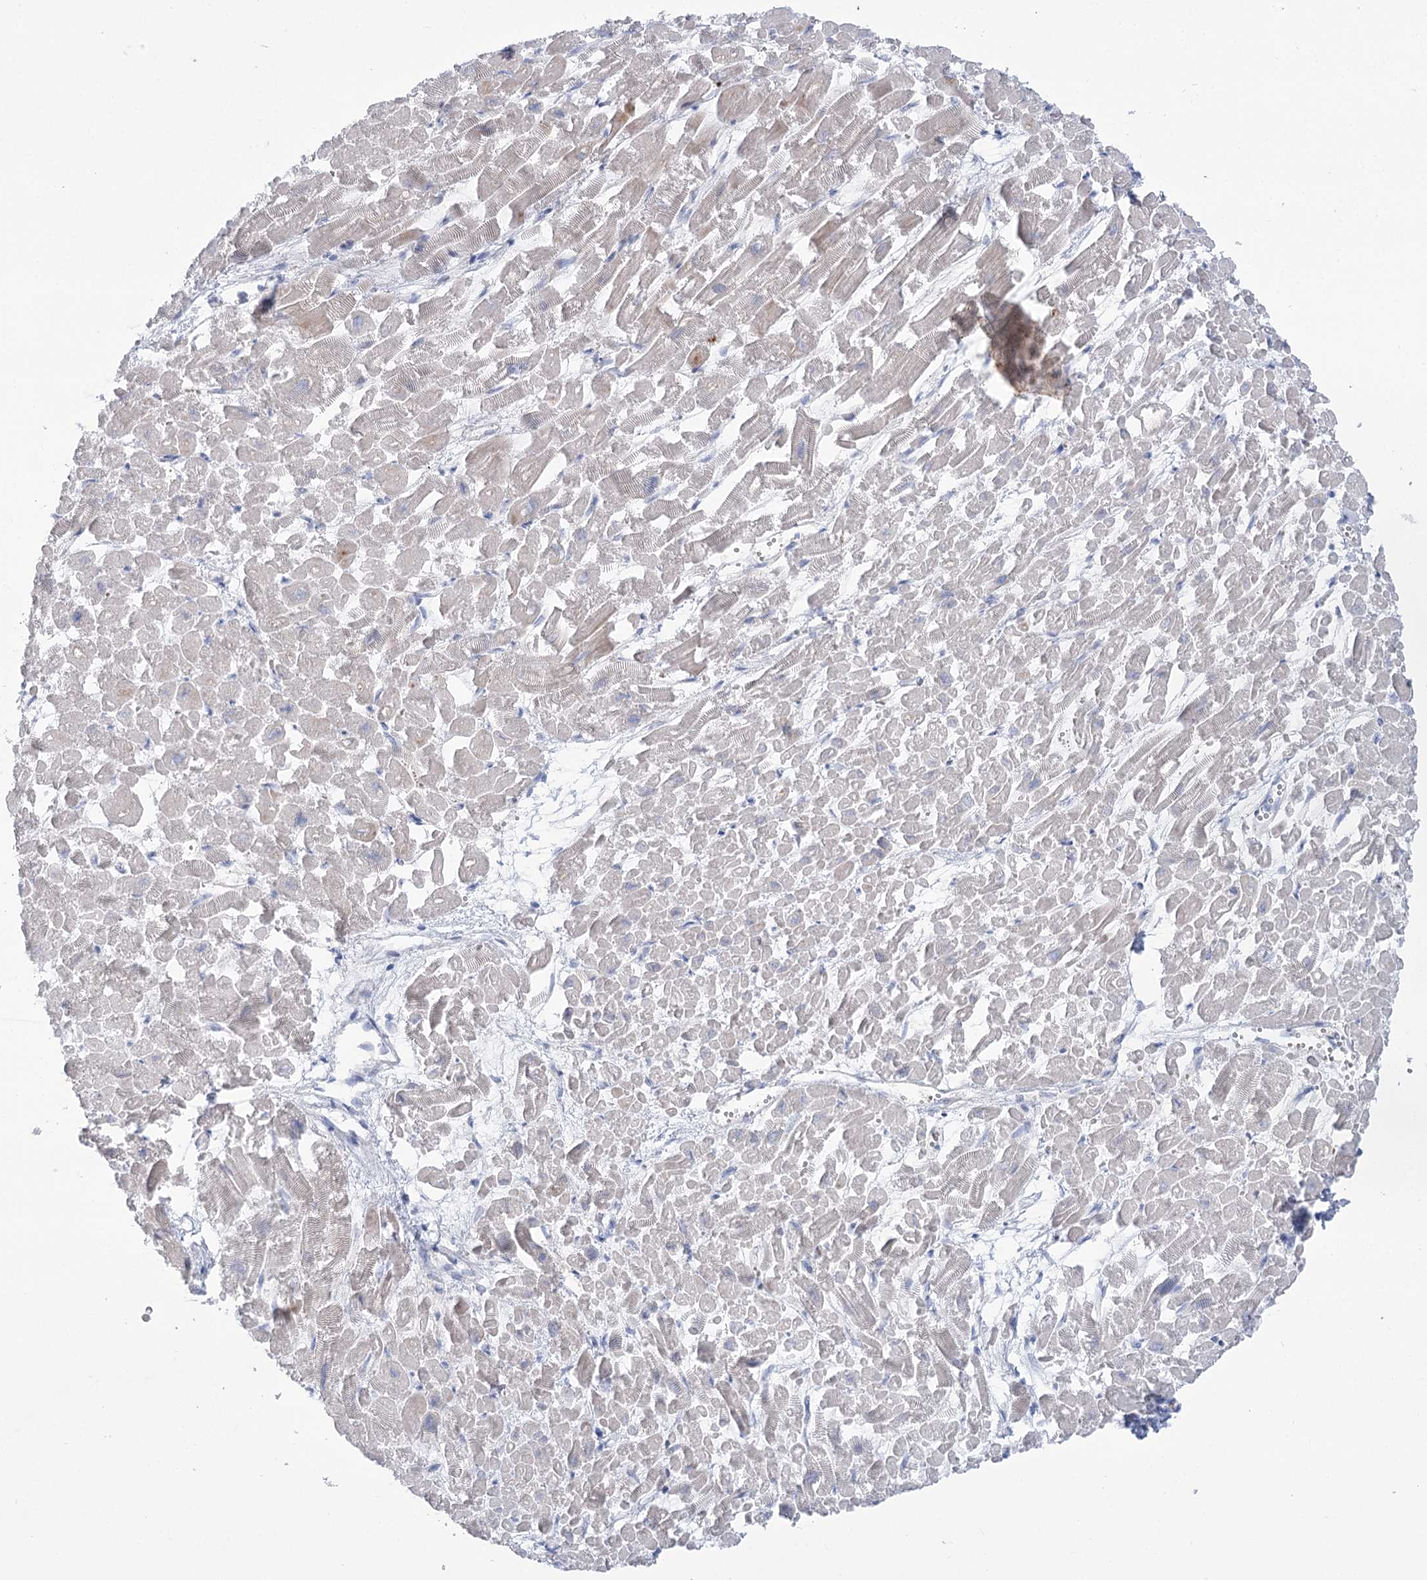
{"staining": {"intensity": "moderate", "quantity": "<25%", "location": "cytoplasmic/membranous"}, "tissue": "heart muscle", "cell_type": "Cardiomyocytes", "image_type": "normal", "snomed": [{"axis": "morphology", "description": "Normal tissue, NOS"}, {"axis": "topography", "description": "Heart"}], "caption": "Immunohistochemistry (IHC) photomicrograph of benign heart muscle: human heart muscle stained using immunohistochemistry (IHC) demonstrates low levels of moderate protein expression localized specifically in the cytoplasmic/membranous of cardiomyocytes, appearing as a cytoplasmic/membranous brown color.", "gene": "SIAE", "patient": {"sex": "male", "age": 54}}